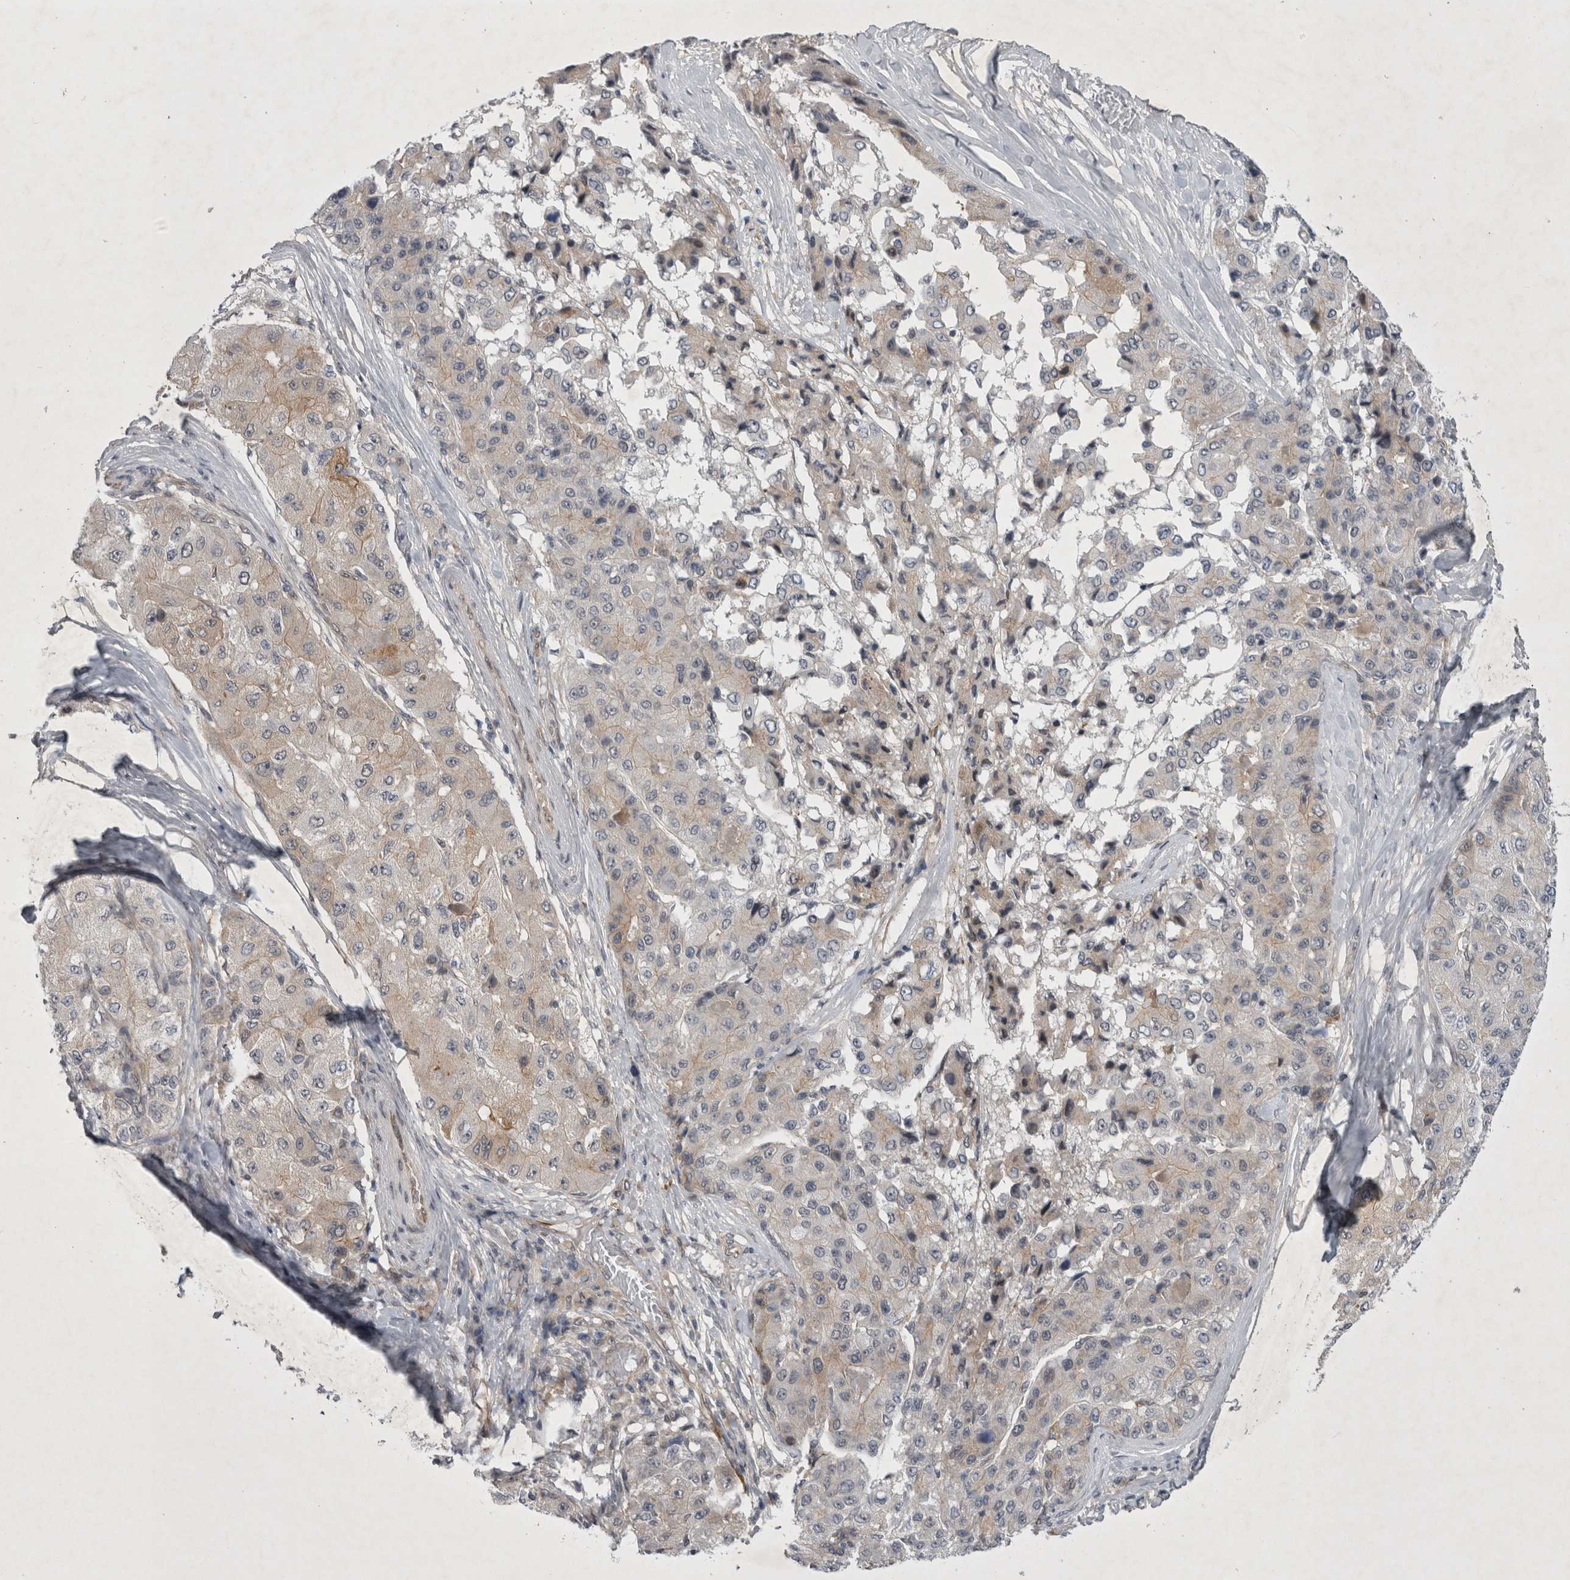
{"staining": {"intensity": "weak", "quantity": "<25%", "location": "cytoplasmic/membranous"}, "tissue": "liver cancer", "cell_type": "Tumor cells", "image_type": "cancer", "snomed": [{"axis": "morphology", "description": "Carcinoma, Hepatocellular, NOS"}, {"axis": "topography", "description": "Liver"}], "caption": "This is an IHC micrograph of human hepatocellular carcinoma (liver). There is no staining in tumor cells.", "gene": "PARP11", "patient": {"sex": "male", "age": 80}}